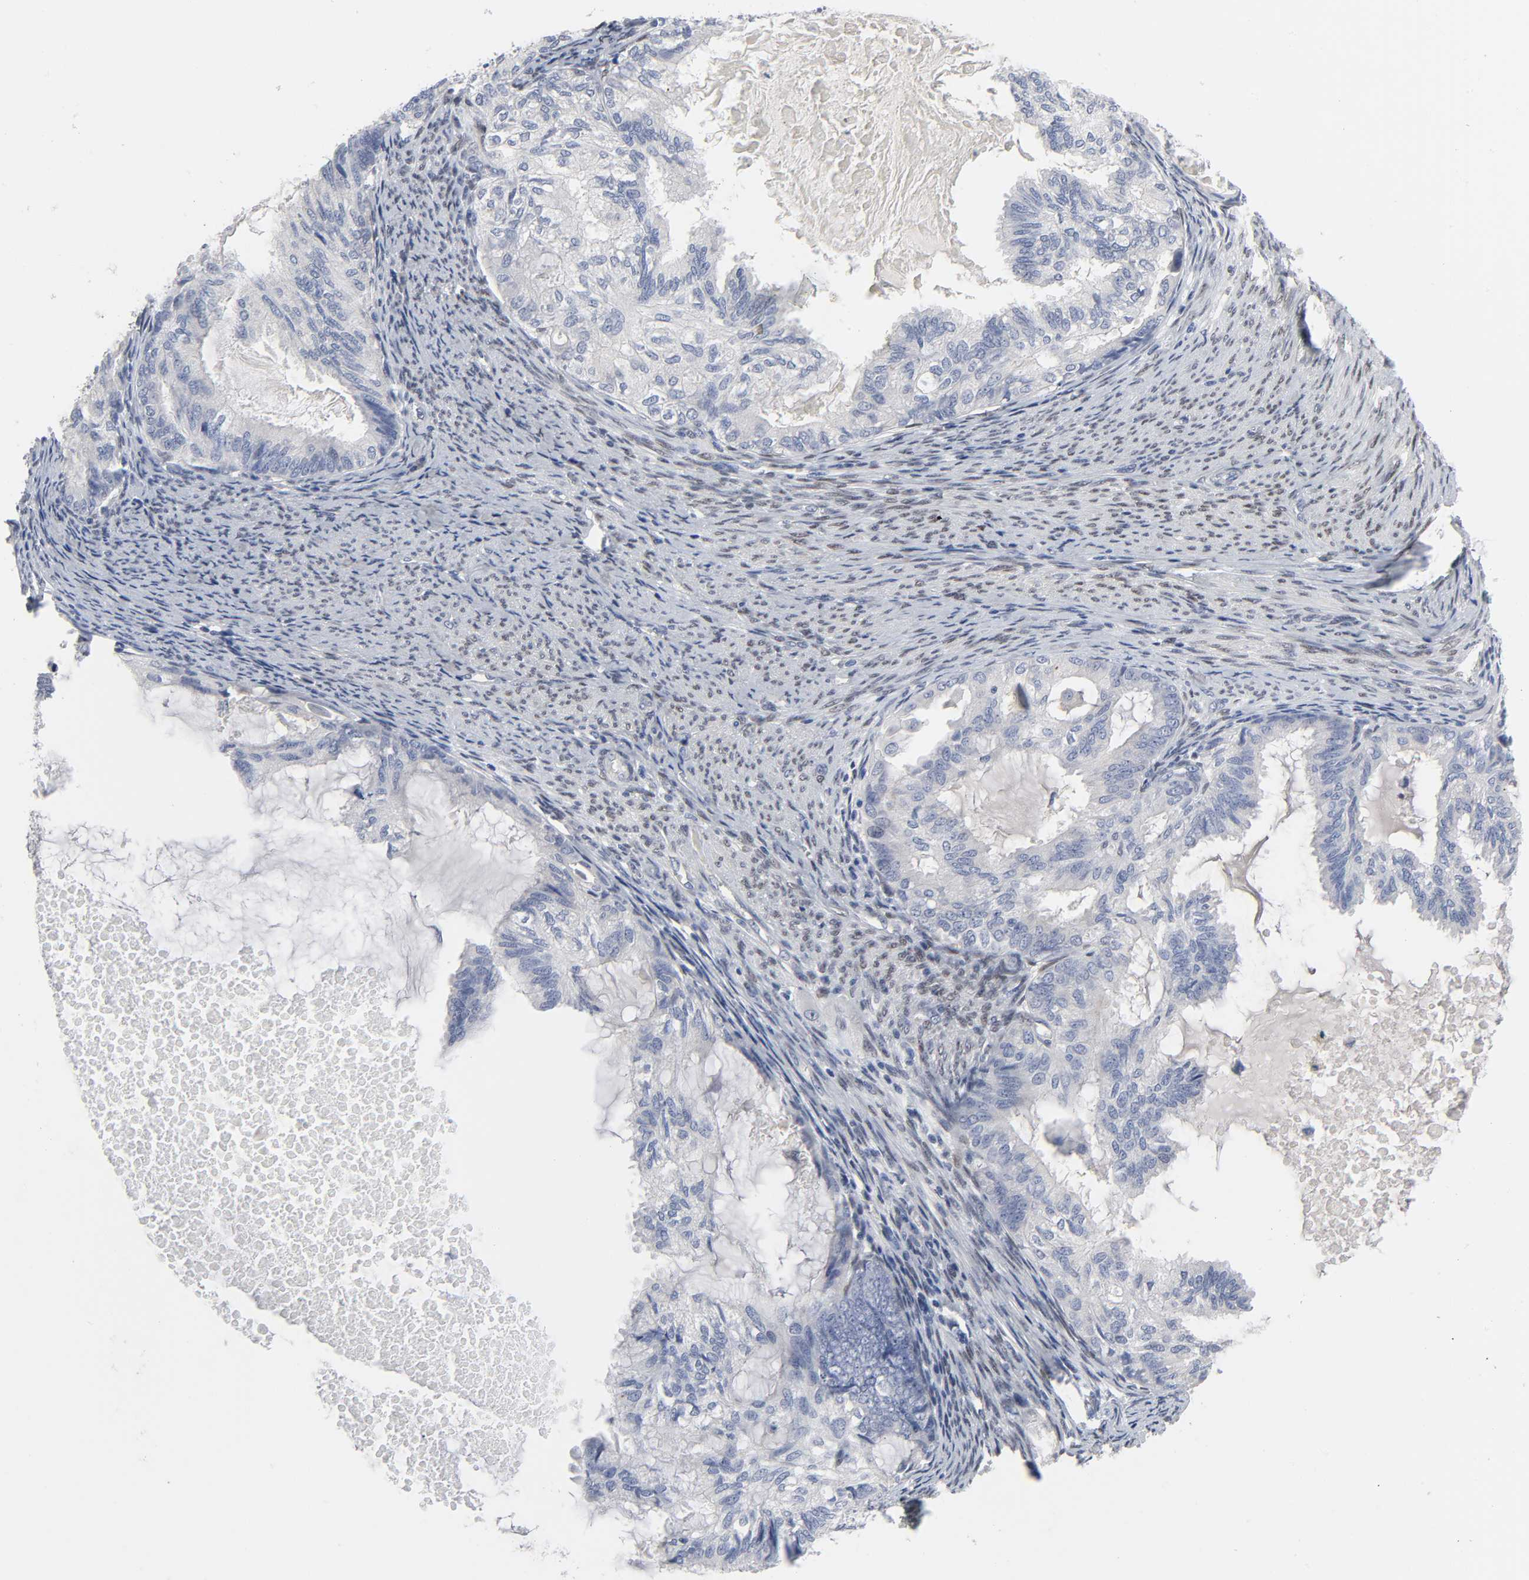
{"staining": {"intensity": "negative", "quantity": "none", "location": "none"}, "tissue": "cervical cancer", "cell_type": "Tumor cells", "image_type": "cancer", "snomed": [{"axis": "morphology", "description": "Normal tissue, NOS"}, {"axis": "morphology", "description": "Adenocarcinoma, NOS"}, {"axis": "topography", "description": "Cervix"}, {"axis": "topography", "description": "Endometrium"}], "caption": "Adenocarcinoma (cervical) stained for a protein using immunohistochemistry (IHC) reveals no staining tumor cells.", "gene": "SALL2", "patient": {"sex": "female", "age": 86}}